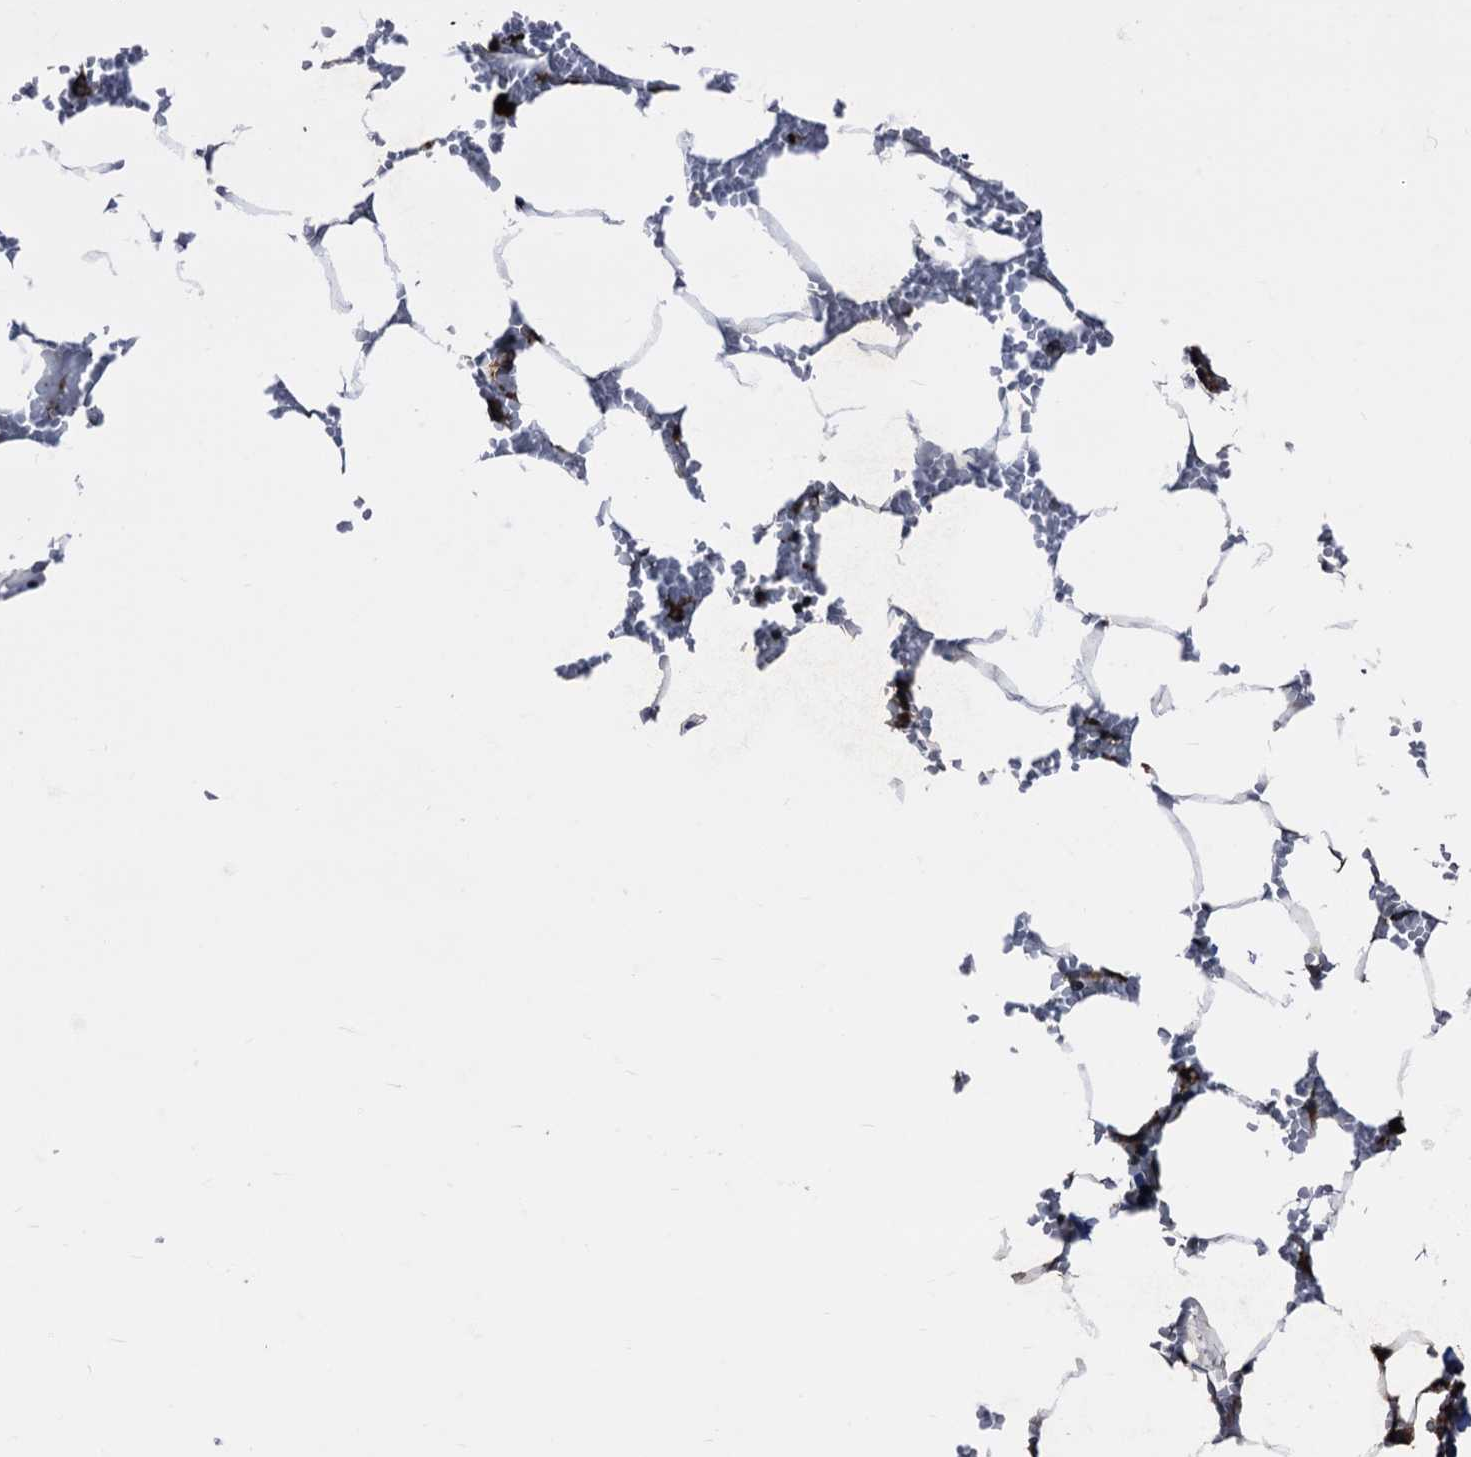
{"staining": {"intensity": "moderate", "quantity": "25%-75%", "location": "cytoplasmic/membranous"}, "tissue": "bone marrow", "cell_type": "Hematopoietic cells", "image_type": "normal", "snomed": [{"axis": "morphology", "description": "Normal tissue, NOS"}, {"axis": "topography", "description": "Bone marrow"}], "caption": "A medium amount of moderate cytoplasmic/membranous staining is present in approximately 25%-75% of hematopoietic cells in benign bone marrow.", "gene": "PEX5", "patient": {"sex": "male", "age": 70}}